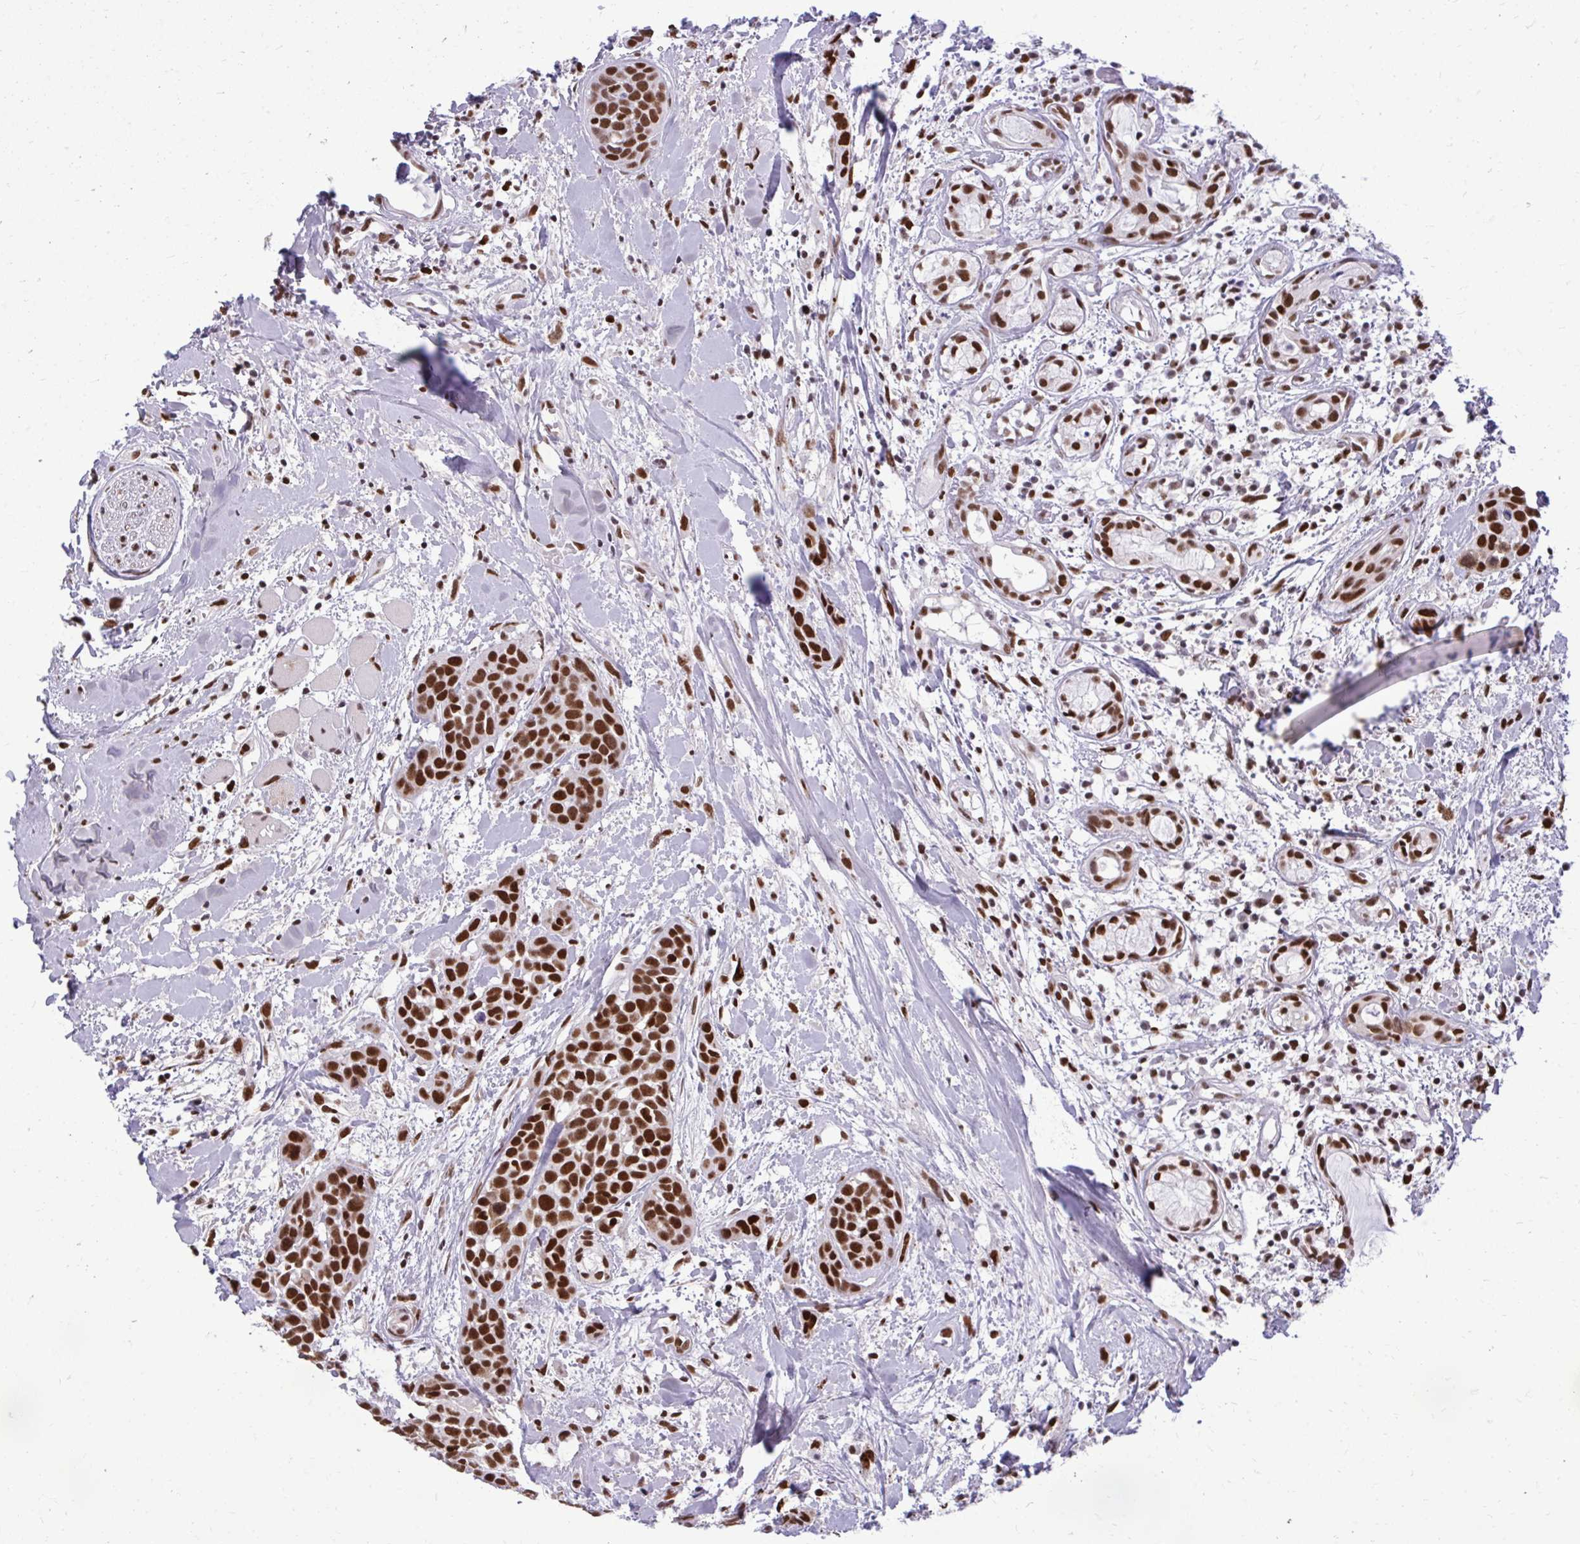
{"staining": {"intensity": "strong", "quantity": ">75%", "location": "nuclear"}, "tissue": "head and neck cancer", "cell_type": "Tumor cells", "image_type": "cancer", "snomed": [{"axis": "morphology", "description": "Squamous cell carcinoma, NOS"}, {"axis": "topography", "description": "Head-Neck"}], "caption": "Immunohistochemistry of human head and neck squamous cell carcinoma demonstrates high levels of strong nuclear positivity in approximately >75% of tumor cells.", "gene": "CDYL", "patient": {"sex": "female", "age": 50}}